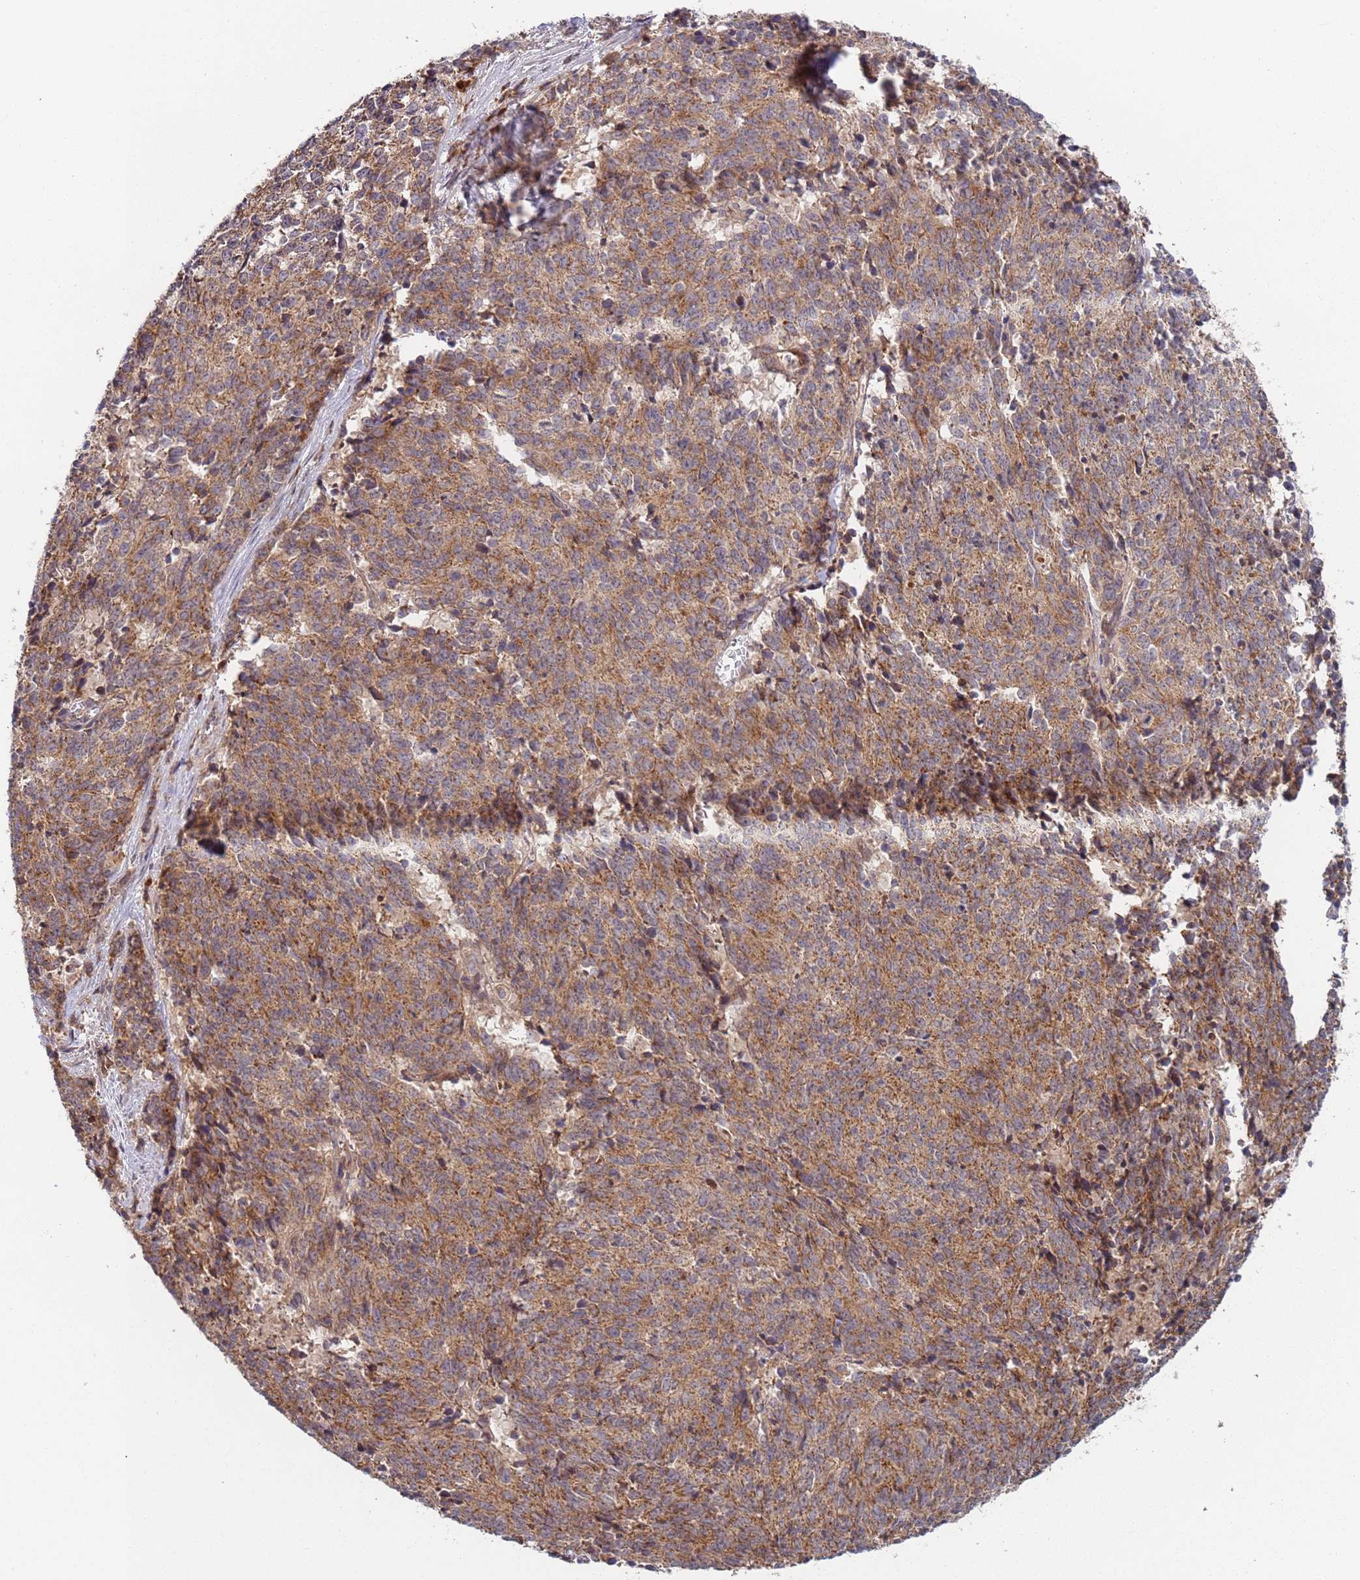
{"staining": {"intensity": "moderate", "quantity": ">75%", "location": "cytoplasmic/membranous"}, "tissue": "cervical cancer", "cell_type": "Tumor cells", "image_type": "cancer", "snomed": [{"axis": "morphology", "description": "Squamous cell carcinoma, NOS"}, {"axis": "topography", "description": "Cervix"}], "caption": "Moderate cytoplasmic/membranous staining is seen in approximately >75% of tumor cells in squamous cell carcinoma (cervical).", "gene": "OR5A2", "patient": {"sex": "female", "age": 29}}